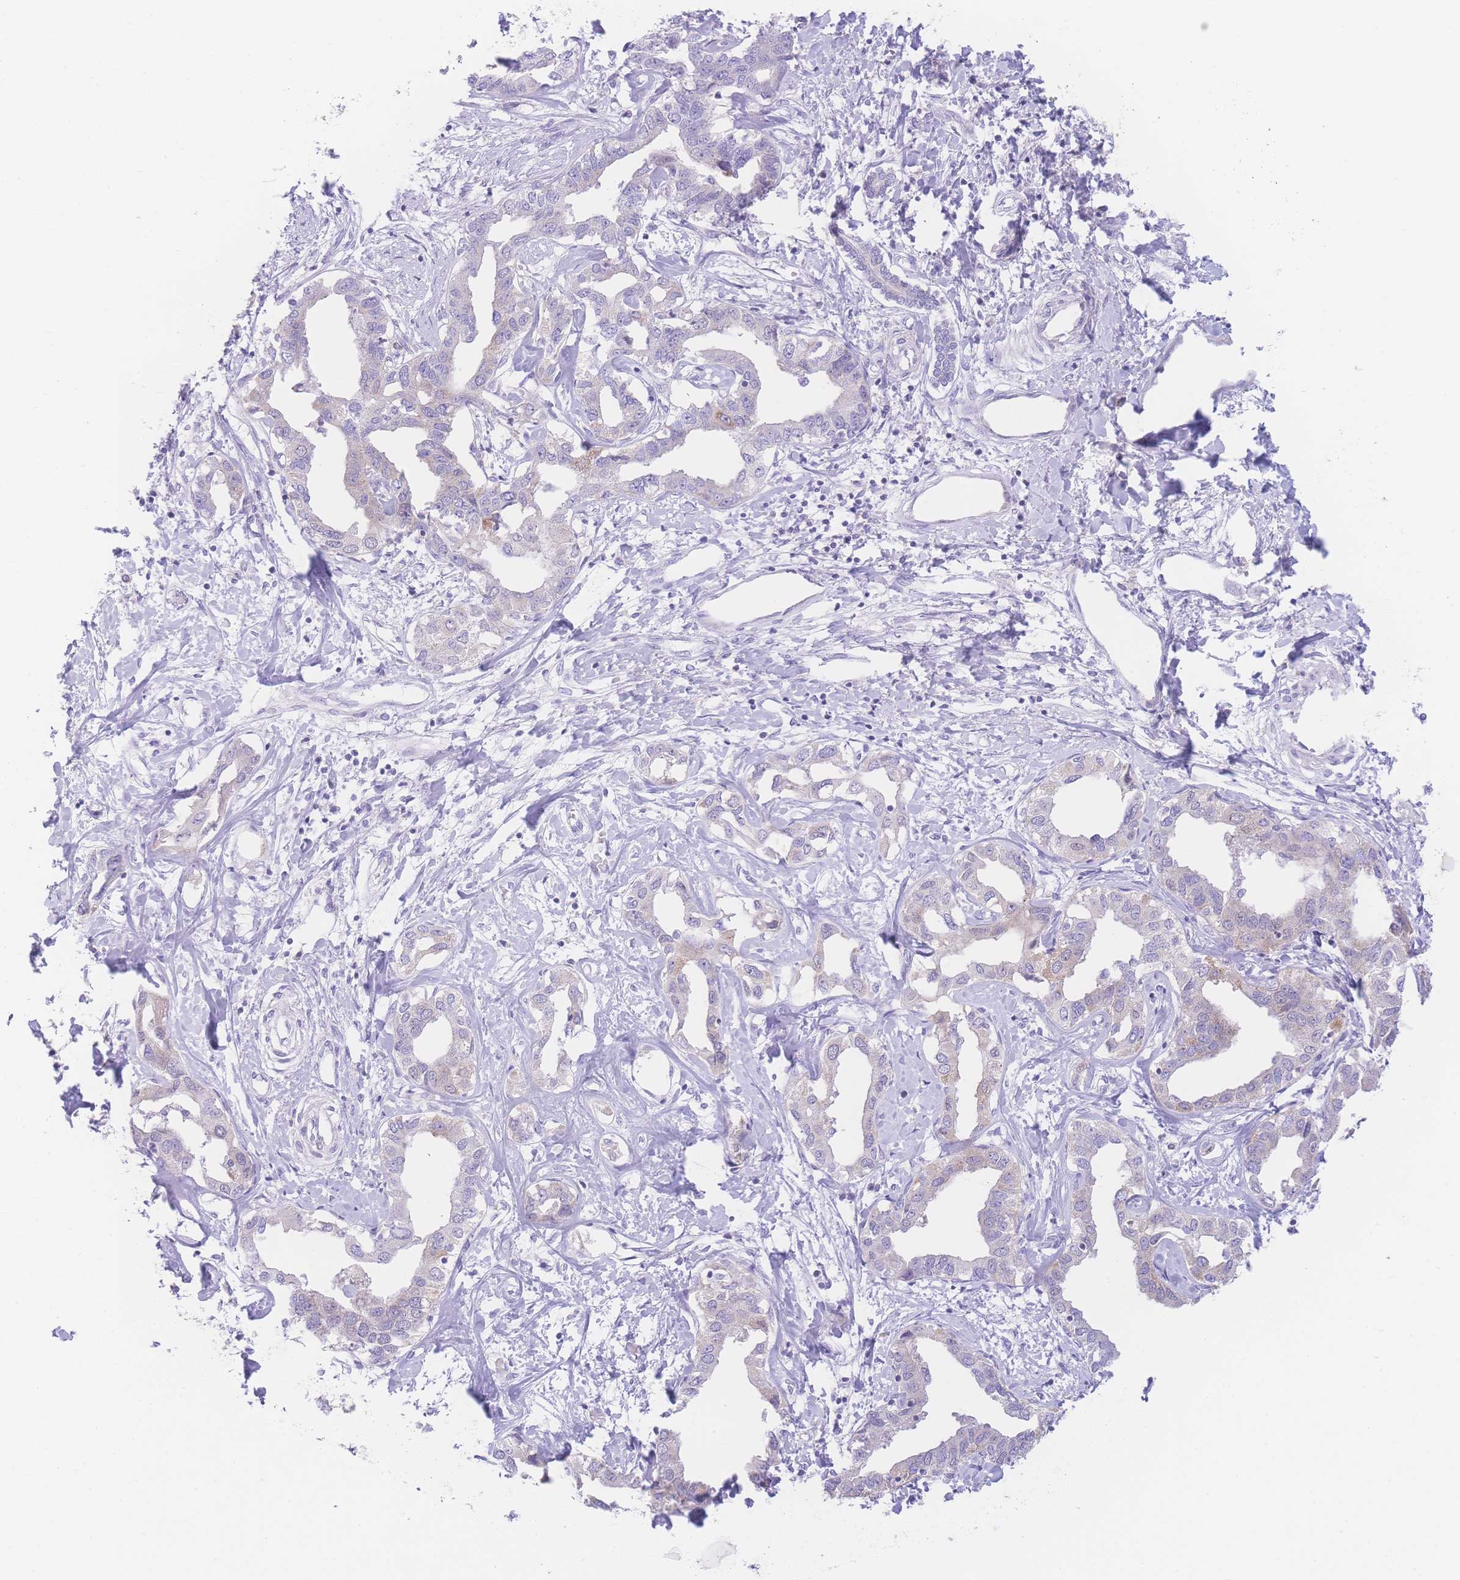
{"staining": {"intensity": "negative", "quantity": "none", "location": "none"}, "tissue": "liver cancer", "cell_type": "Tumor cells", "image_type": "cancer", "snomed": [{"axis": "morphology", "description": "Cholangiocarcinoma"}, {"axis": "topography", "description": "Liver"}], "caption": "Immunohistochemistry (IHC) micrograph of neoplastic tissue: human liver cholangiocarcinoma stained with DAB (3,3'-diaminobenzidine) shows no significant protein staining in tumor cells.", "gene": "NBEAL1", "patient": {"sex": "male", "age": 59}}